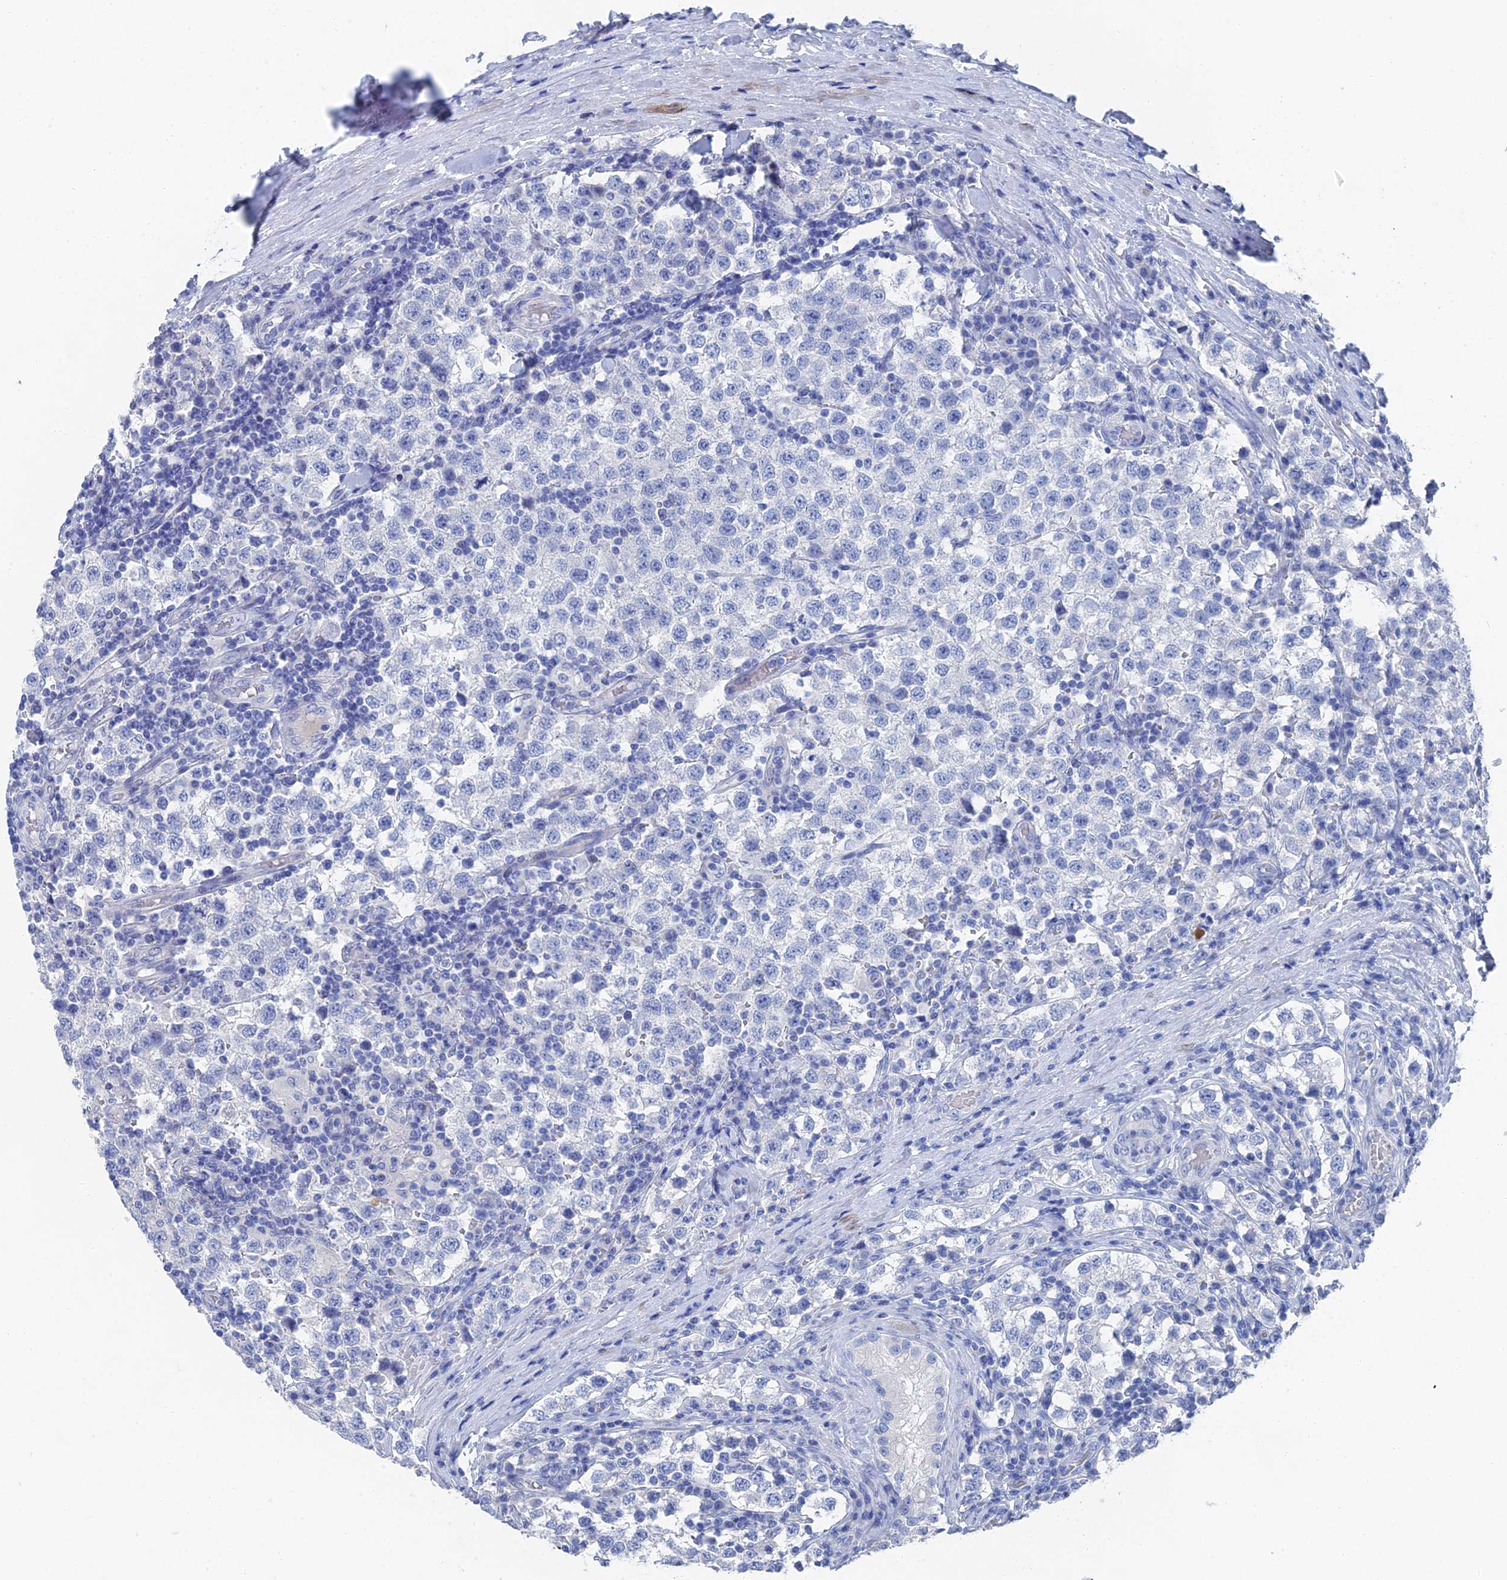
{"staining": {"intensity": "negative", "quantity": "none", "location": "none"}, "tissue": "testis cancer", "cell_type": "Tumor cells", "image_type": "cancer", "snomed": [{"axis": "morphology", "description": "Seminoma, NOS"}, {"axis": "topography", "description": "Testis"}], "caption": "Seminoma (testis) was stained to show a protein in brown. There is no significant expression in tumor cells. The staining is performed using DAB (3,3'-diaminobenzidine) brown chromogen with nuclei counter-stained in using hematoxylin.", "gene": "GFAP", "patient": {"sex": "male", "age": 34}}